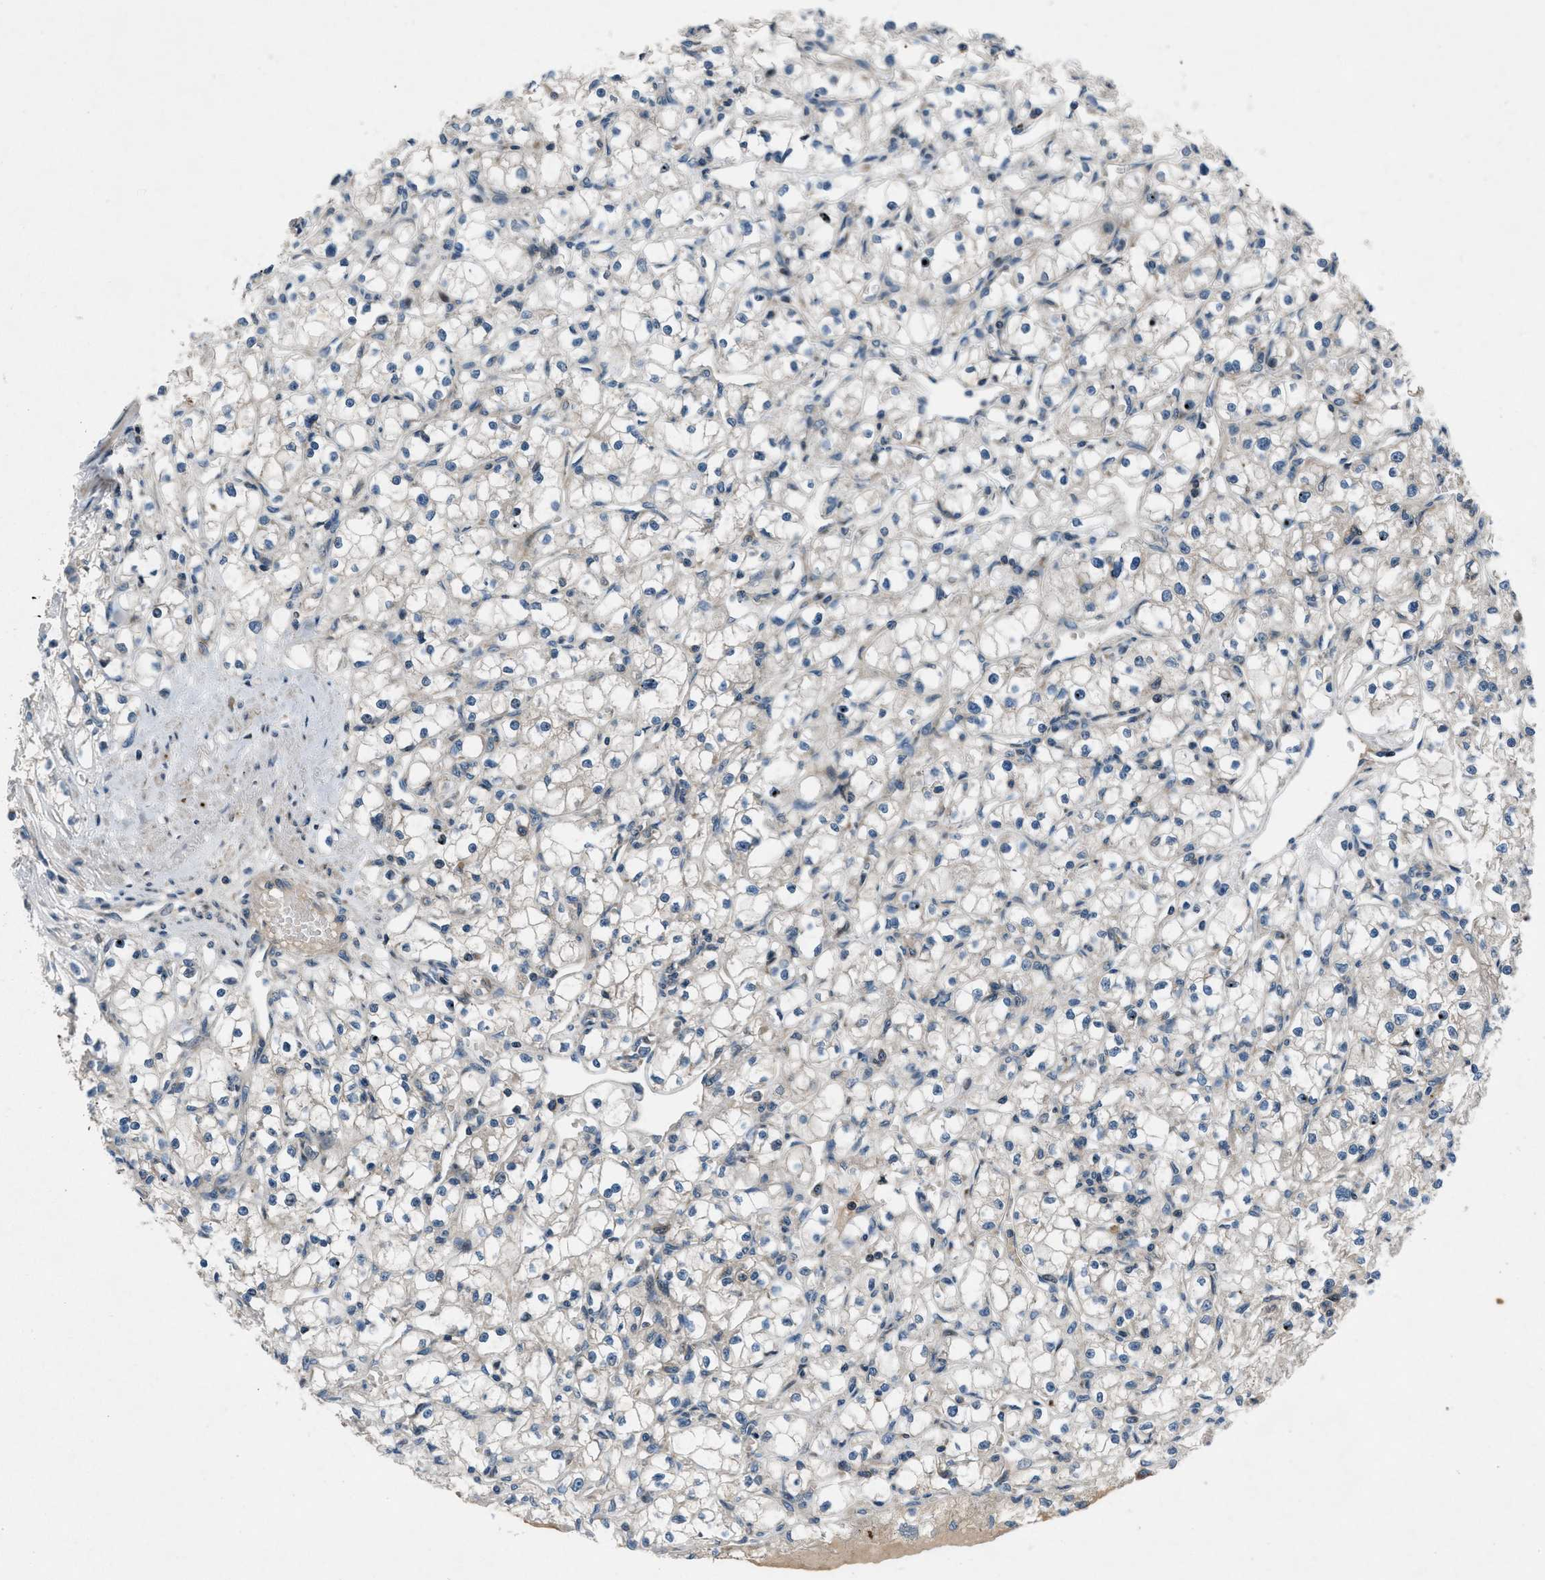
{"staining": {"intensity": "weak", "quantity": "<25%", "location": "cytoplasmic/membranous"}, "tissue": "renal cancer", "cell_type": "Tumor cells", "image_type": "cancer", "snomed": [{"axis": "morphology", "description": "Adenocarcinoma, NOS"}, {"axis": "topography", "description": "Kidney"}], "caption": "High magnification brightfield microscopy of renal adenocarcinoma stained with DAB (brown) and counterstained with hematoxylin (blue): tumor cells show no significant expression.", "gene": "CLEC2D", "patient": {"sex": "male", "age": 56}}